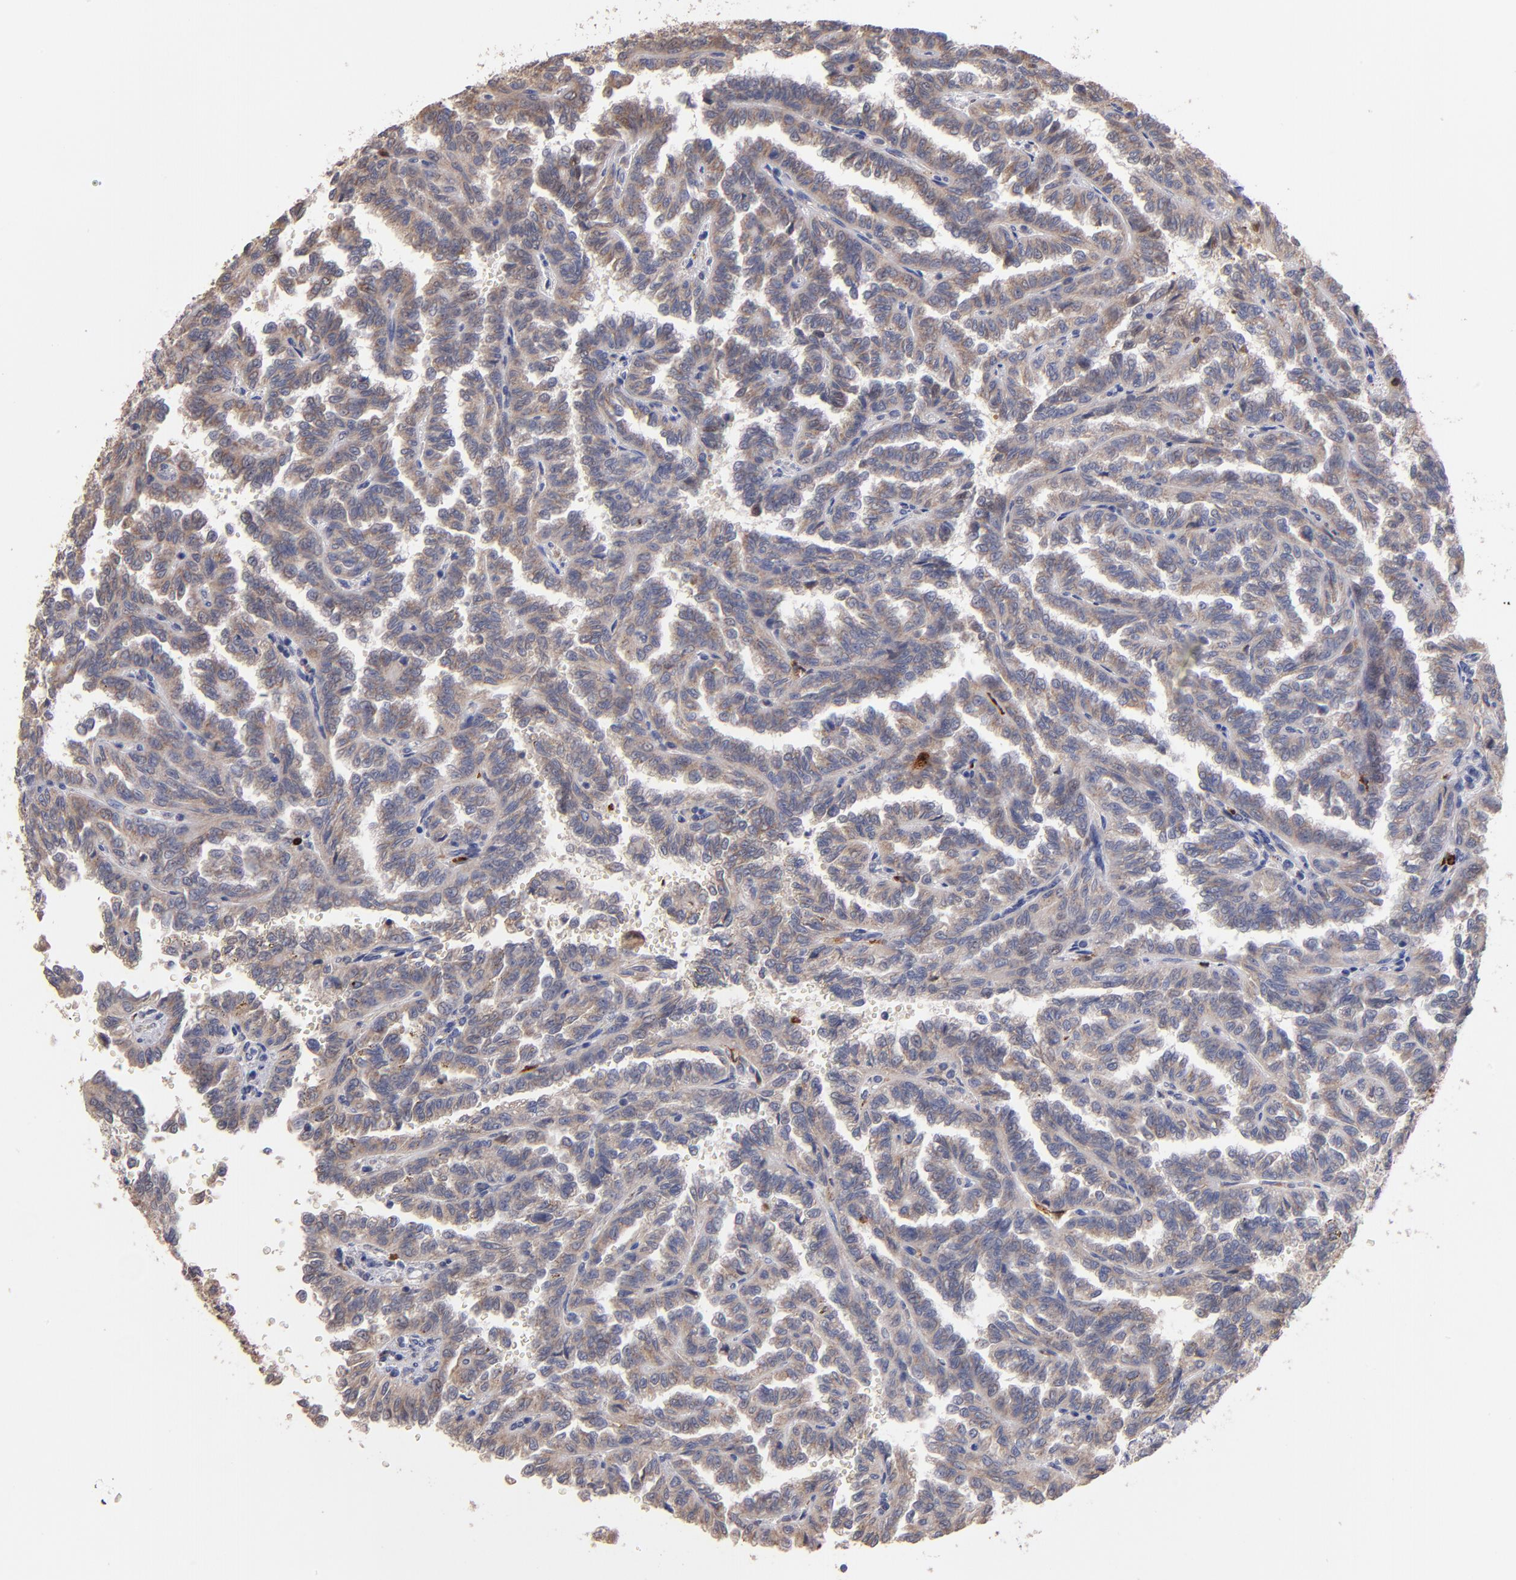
{"staining": {"intensity": "weak", "quantity": "25%-75%", "location": "cytoplasmic/membranous"}, "tissue": "renal cancer", "cell_type": "Tumor cells", "image_type": "cancer", "snomed": [{"axis": "morphology", "description": "Inflammation, NOS"}, {"axis": "morphology", "description": "Adenocarcinoma, NOS"}, {"axis": "topography", "description": "Kidney"}], "caption": "A histopathology image showing weak cytoplasmic/membranous staining in about 25%-75% of tumor cells in adenocarcinoma (renal), as visualized by brown immunohistochemical staining.", "gene": "DIABLO", "patient": {"sex": "male", "age": 68}}